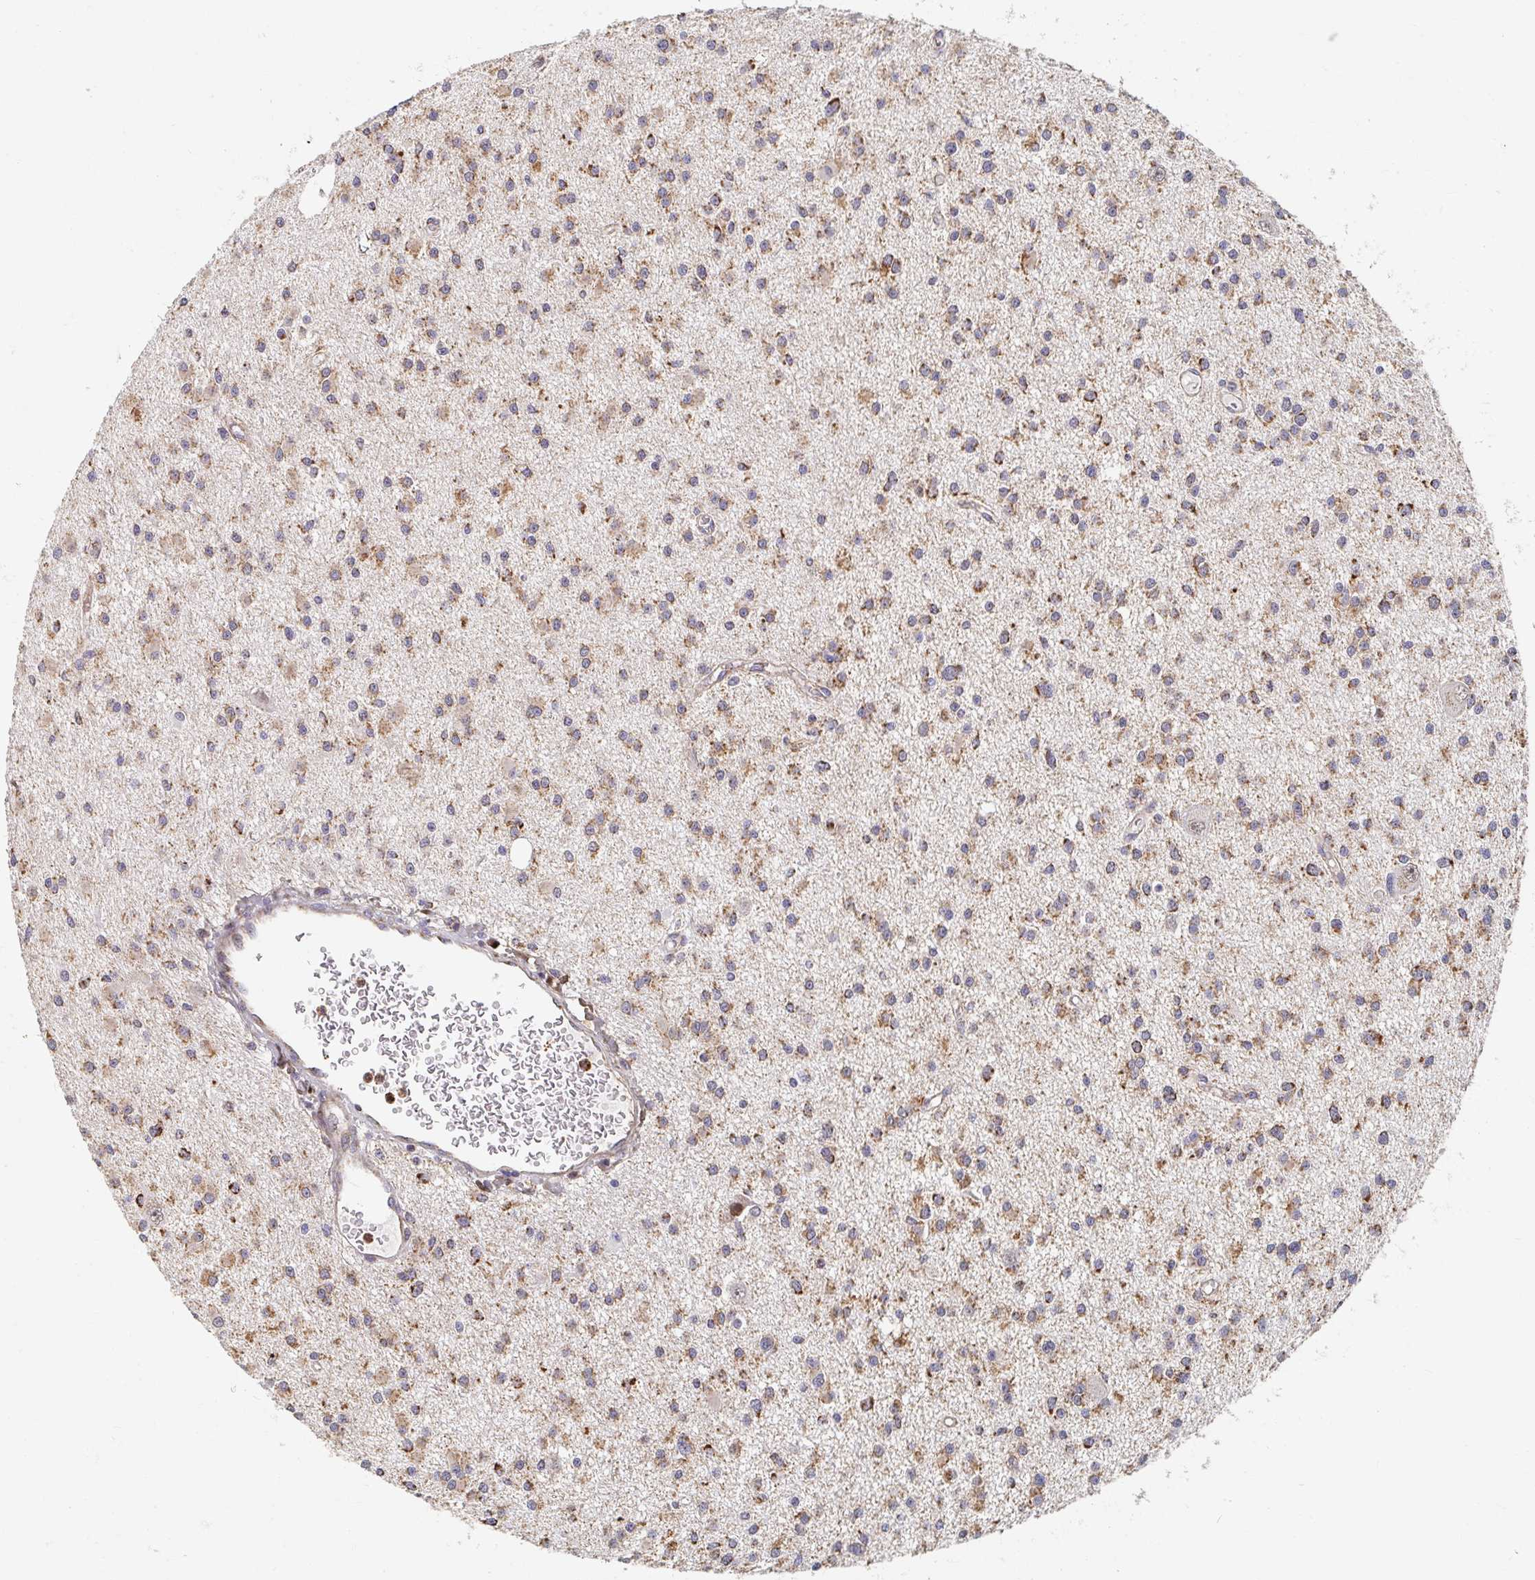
{"staining": {"intensity": "moderate", "quantity": ">75%", "location": "cytoplasmic/membranous"}, "tissue": "glioma", "cell_type": "Tumor cells", "image_type": "cancer", "snomed": [{"axis": "morphology", "description": "Glioma, malignant, High grade"}, {"axis": "topography", "description": "Brain"}], "caption": "The photomicrograph displays a brown stain indicating the presence of a protein in the cytoplasmic/membranous of tumor cells in glioma.", "gene": "MAVS", "patient": {"sex": "male", "age": 54}}